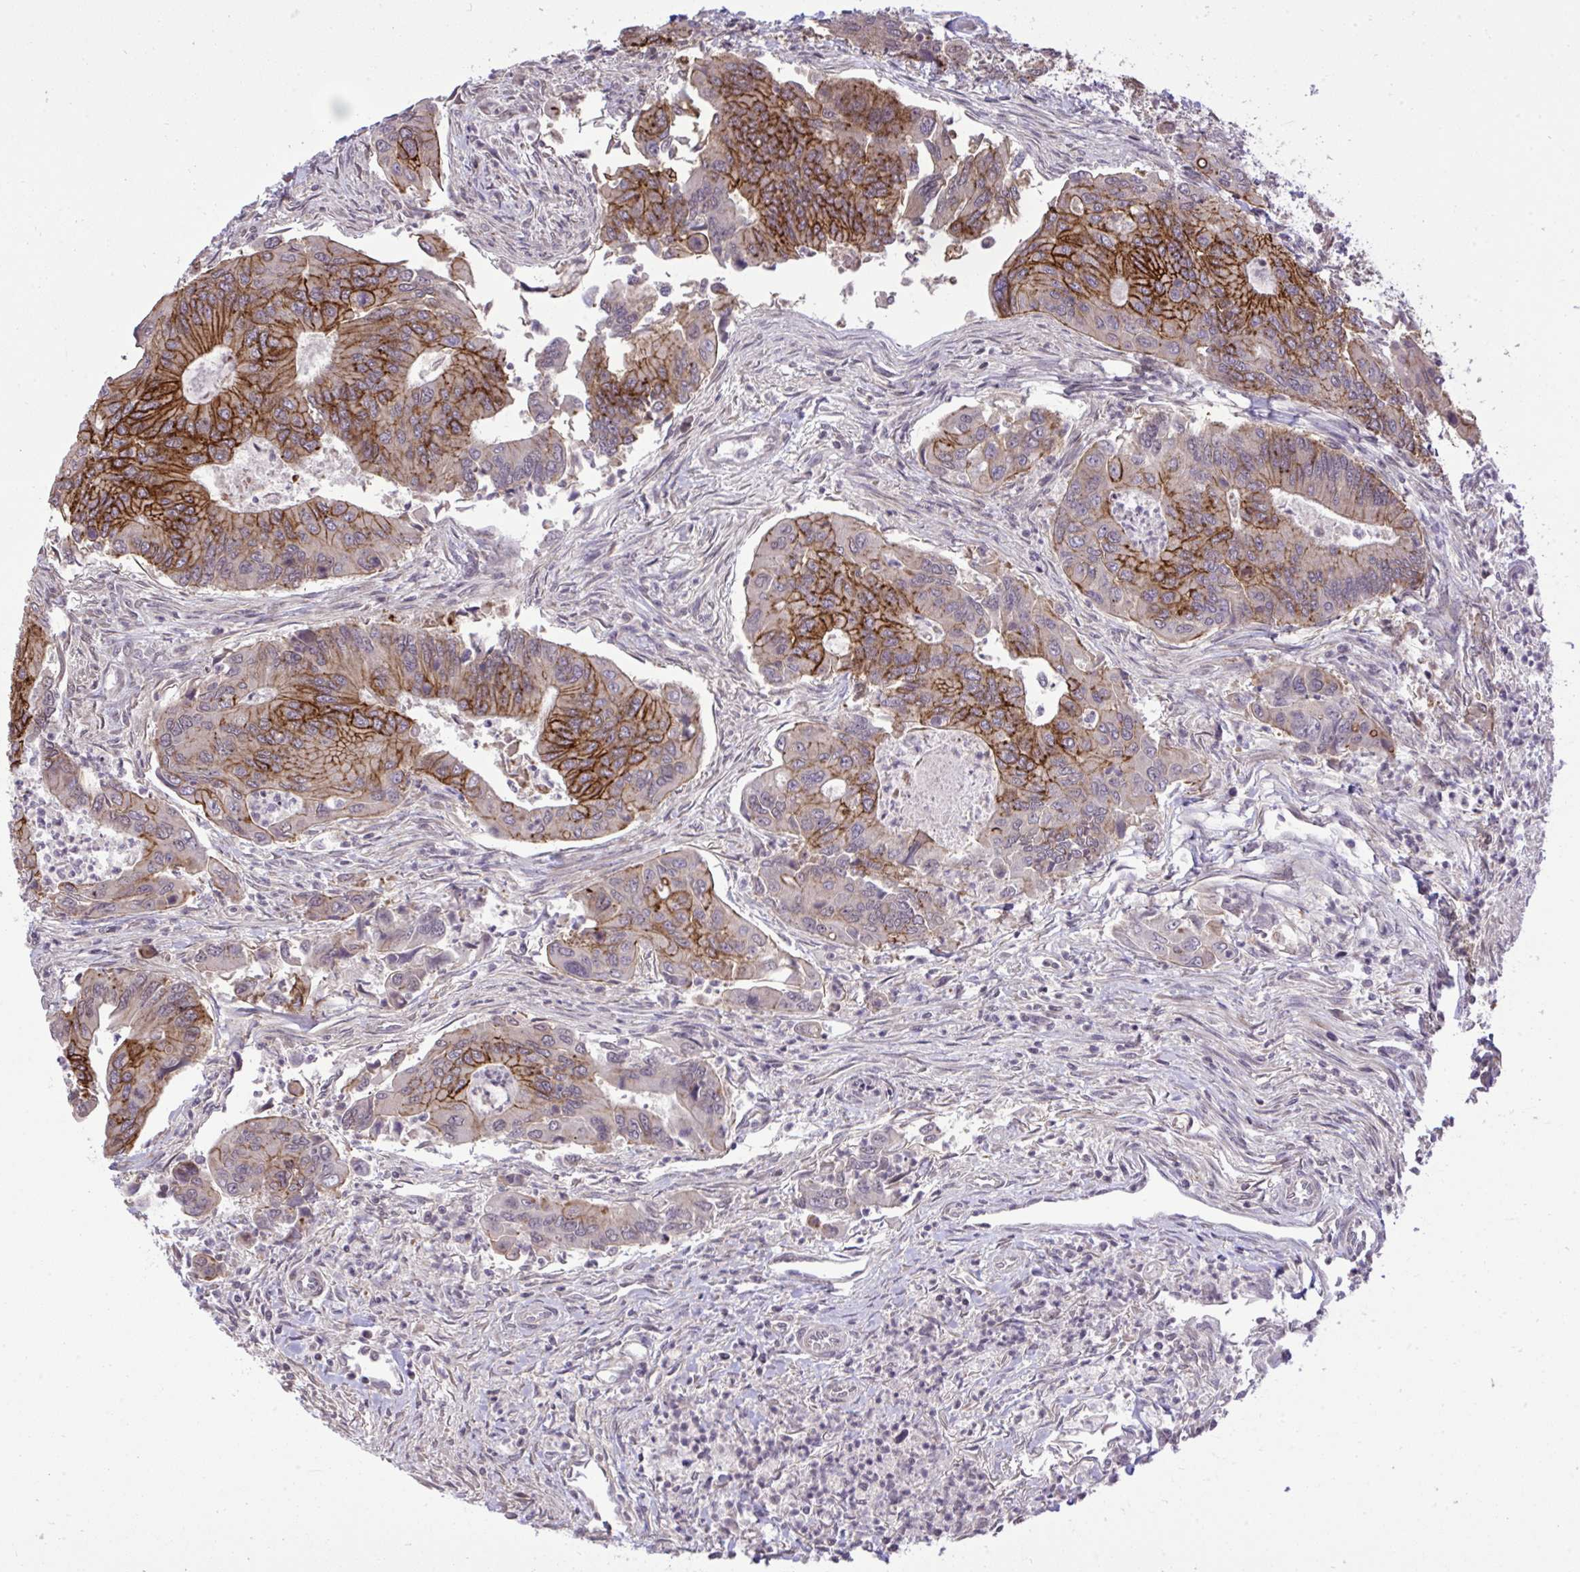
{"staining": {"intensity": "strong", "quantity": "25%-75%", "location": "cytoplasmic/membranous"}, "tissue": "colorectal cancer", "cell_type": "Tumor cells", "image_type": "cancer", "snomed": [{"axis": "morphology", "description": "Adenocarcinoma, NOS"}, {"axis": "topography", "description": "Colon"}], "caption": "Immunohistochemical staining of human colorectal adenocarcinoma shows strong cytoplasmic/membranous protein expression in about 25%-75% of tumor cells.", "gene": "CYP20A1", "patient": {"sex": "female", "age": 67}}